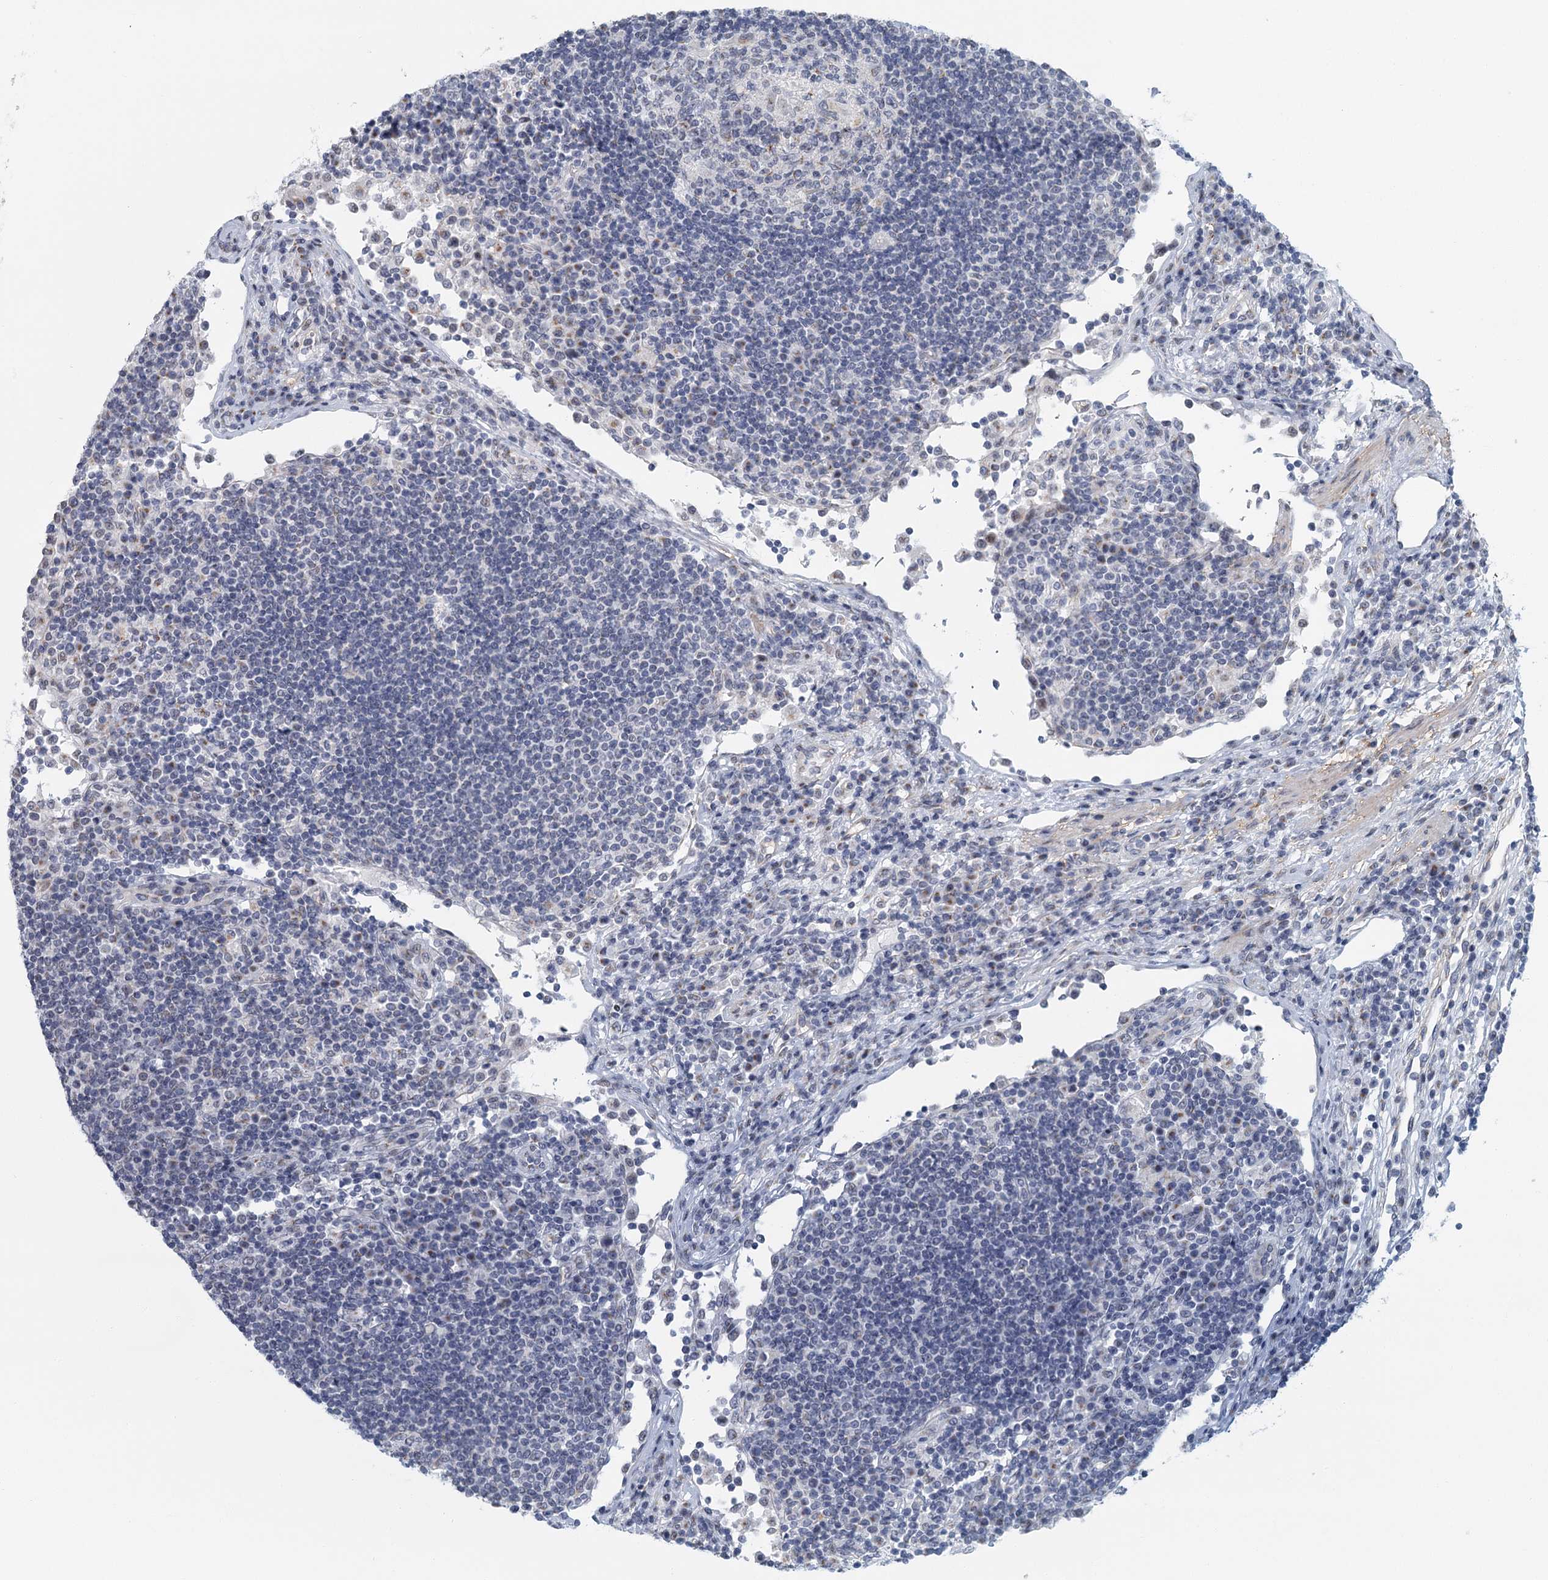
{"staining": {"intensity": "negative", "quantity": "none", "location": "none"}, "tissue": "lymph node", "cell_type": "Germinal center cells", "image_type": "normal", "snomed": [{"axis": "morphology", "description": "Normal tissue, NOS"}, {"axis": "topography", "description": "Lymph node"}], "caption": "DAB immunohistochemical staining of normal lymph node displays no significant positivity in germinal center cells.", "gene": "ZNF527", "patient": {"sex": "female", "age": 53}}